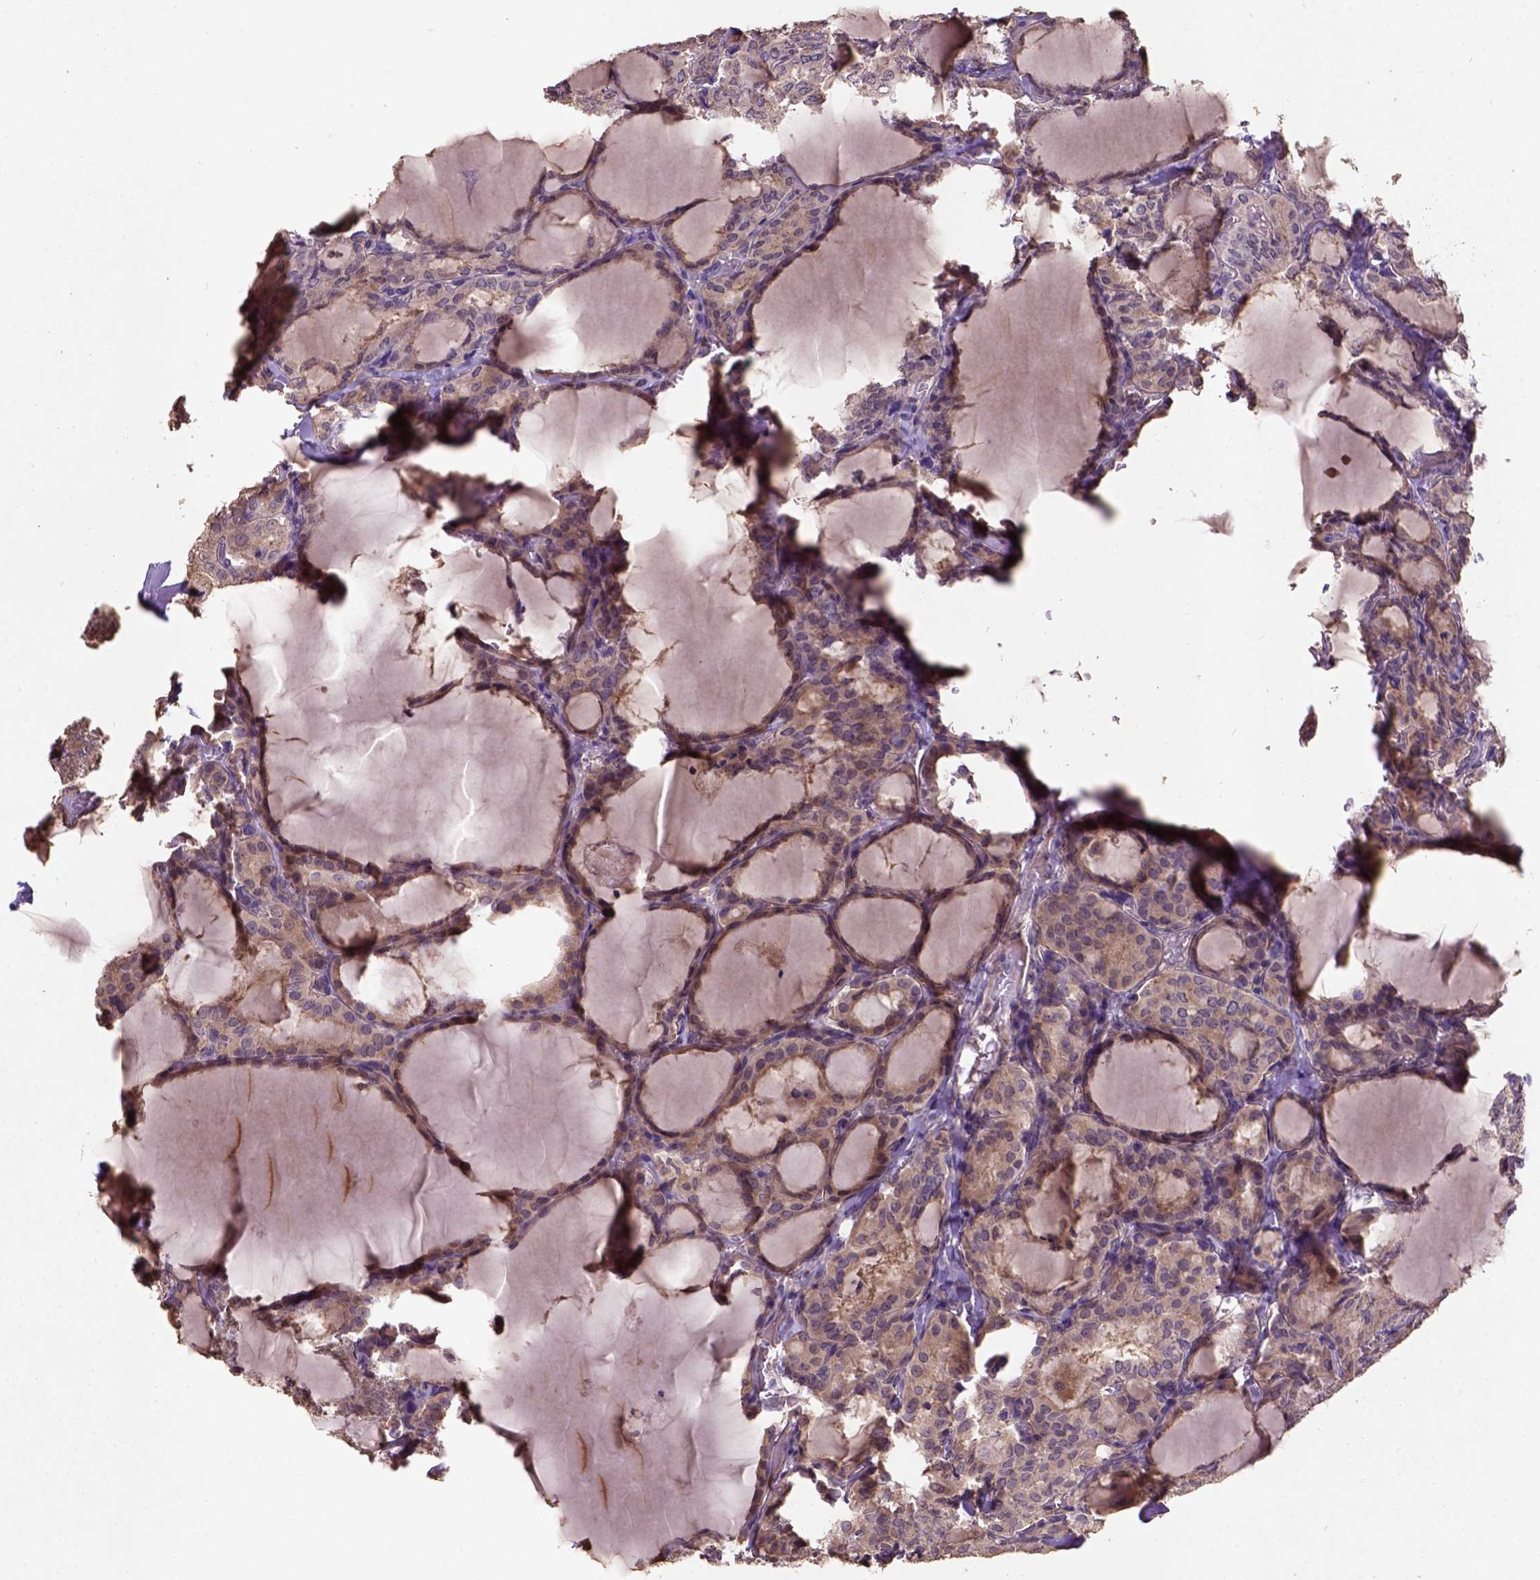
{"staining": {"intensity": "moderate", "quantity": "<25%", "location": "cytoplasmic/membranous"}, "tissue": "thyroid cancer", "cell_type": "Tumor cells", "image_type": "cancer", "snomed": [{"axis": "morphology", "description": "Papillary adenocarcinoma, NOS"}, {"axis": "topography", "description": "Thyroid gland"}], "caption": "Human thyroid cancer (papillary adenocarcinoma) stained with a brown dye shows moderate cytoplasmic/membranous positive expression in approximately <25% of tumor cells.", "gene": "KBTBD8", "patient": {"sex": "male", "age": 20}}